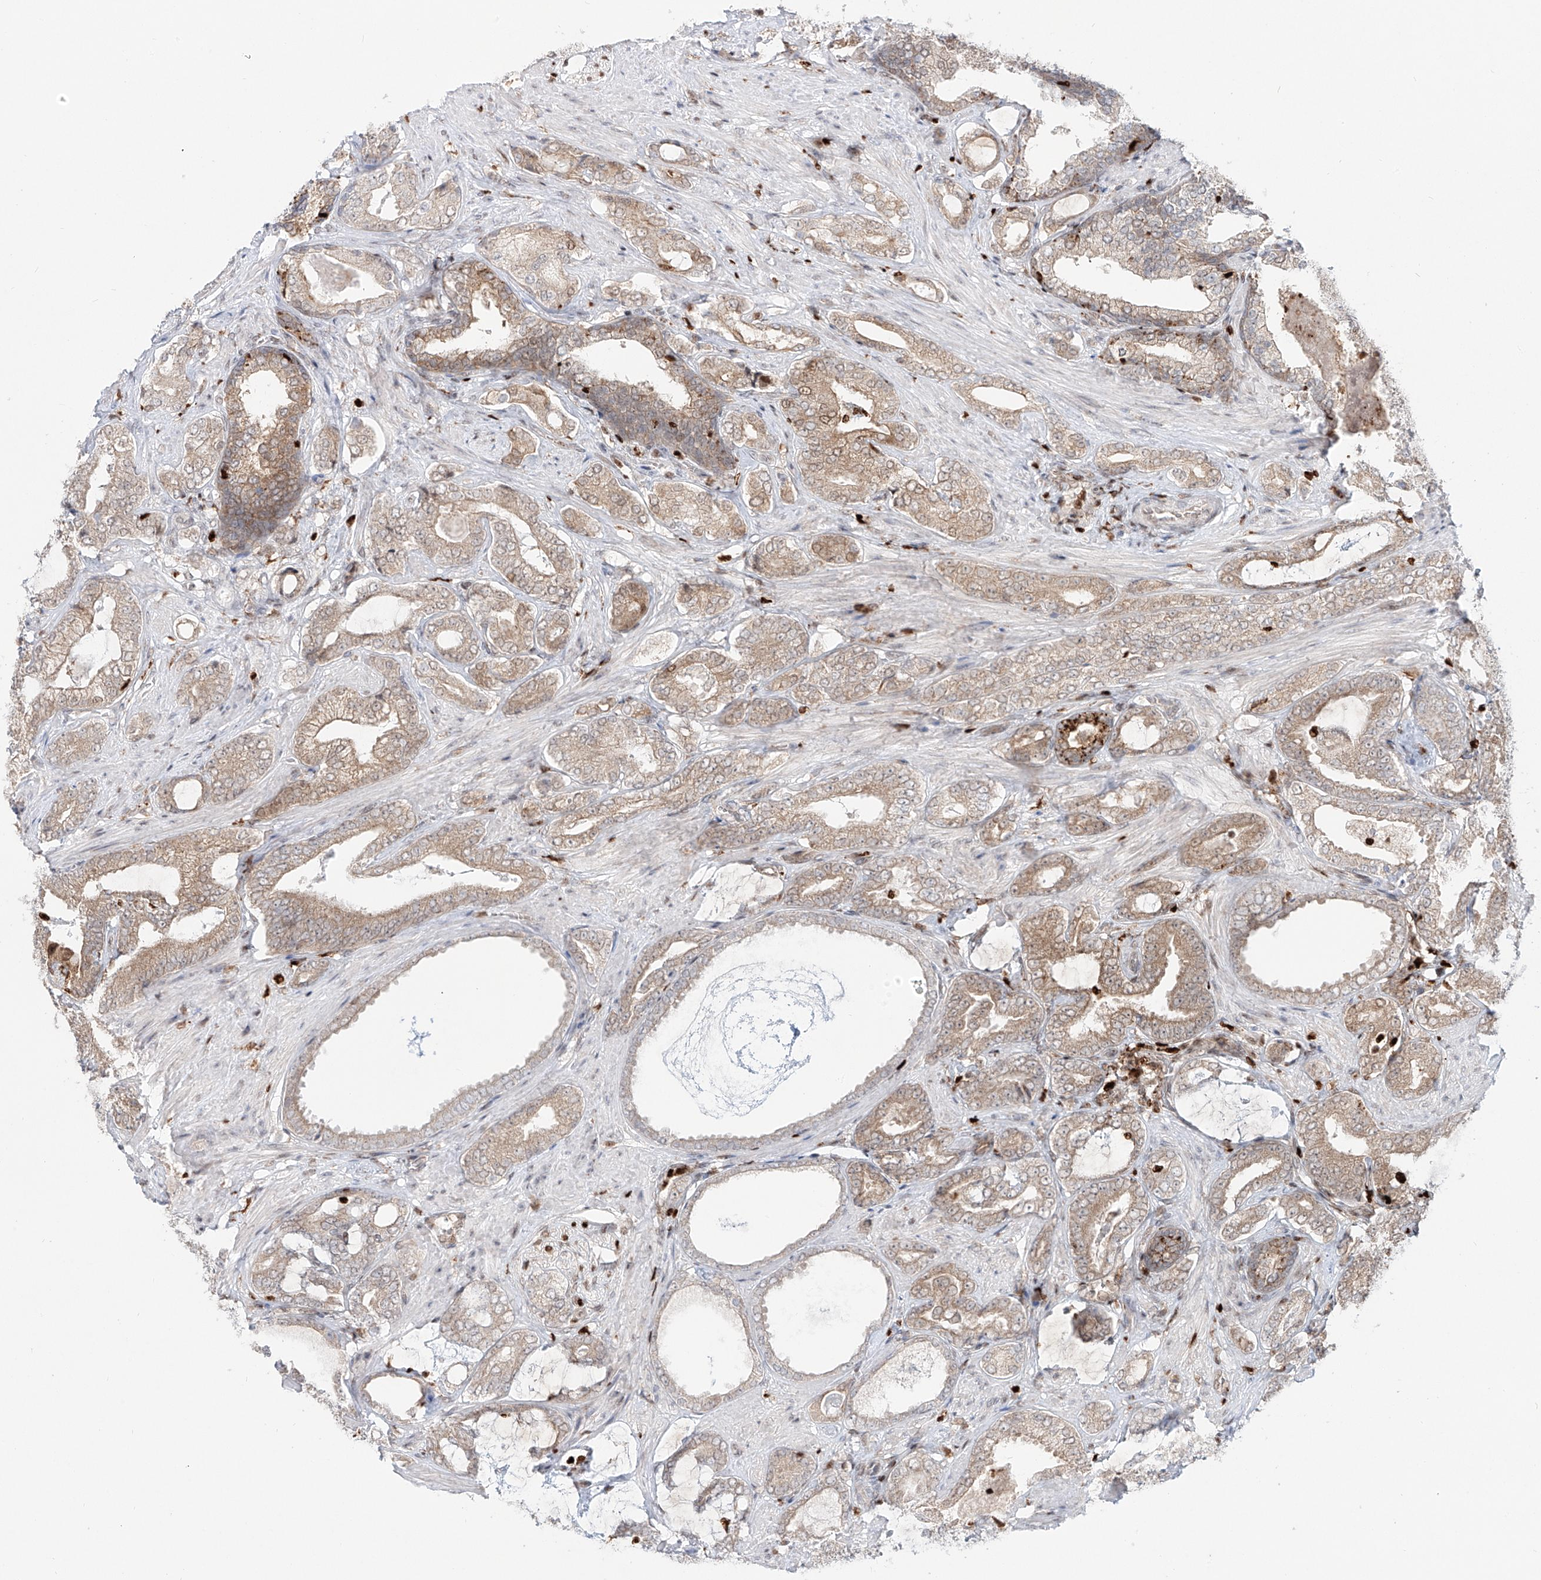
{"staining": {"intensity": "weak", "quantity": "25%-75%", "location": "cytoplasmic/membranous,nuclear"}, "tissue": "prostate cancer", "cell_type": "Tumor cells", "image_type": "cancer", "snomed": [{"axis": "morphology", "description": "Adenocarcinoma, Low grade"}, {"axis": "topography", "description": "Prostate"}], "caption": "Immunohistochemistry (IHC) staining of prostate adenocarcinoma (low-grade), which demonstrates low levels of weak cytoplasmic/membranous and nuclear expression in approximately 25%-75% of tumor cells indicating weak cytoplasmic/membranous and nuclear protein staining. The staining was performed using DAB (brown) for protein detection and nuclei were counterstained in hematoxylin (blue).", "gene": "DZIP1L", "patient": {"sex": "male", "age": 71}}